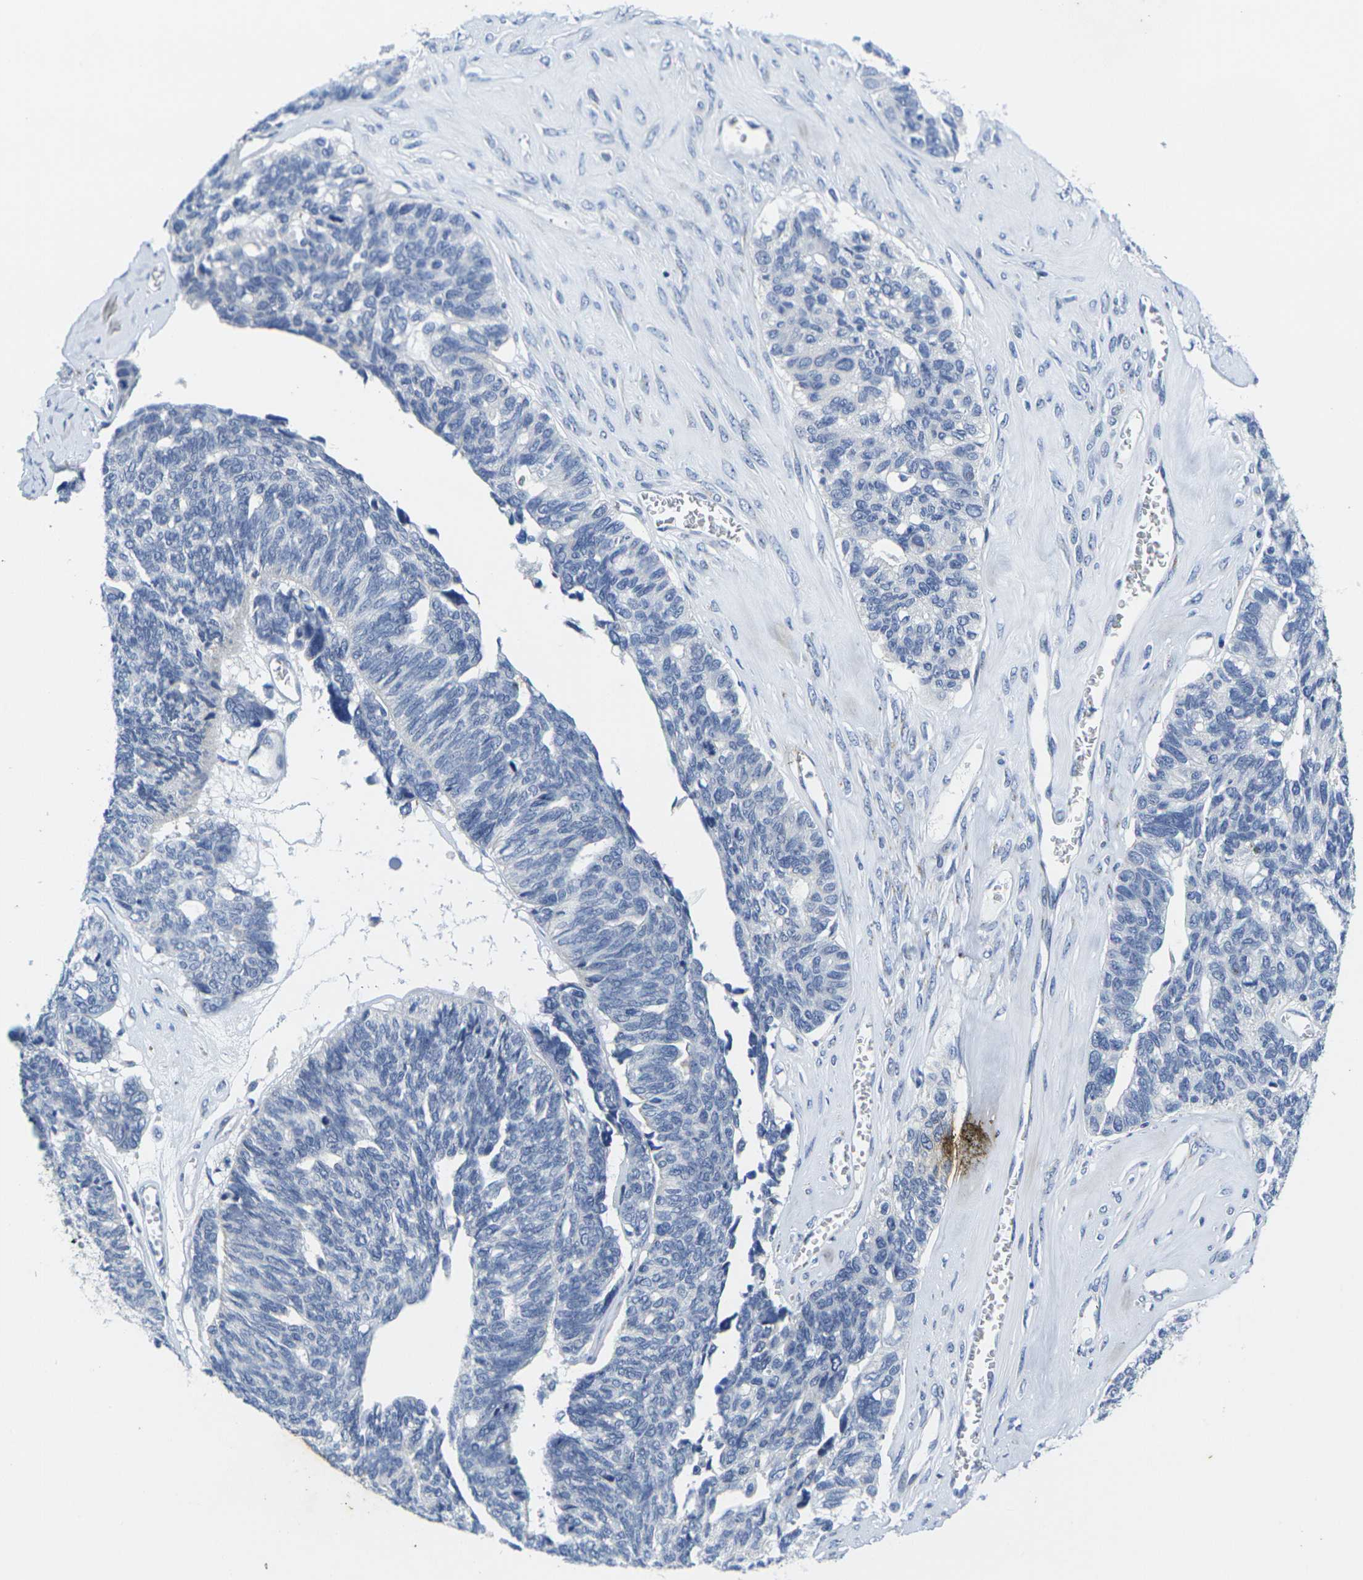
{"staining": {"intensity": "negative", "quantity": "none", "location": "none"}, "tissue": "ovarian cancer", "cell_type": "Tumor cells", "image_type": "cancer", "snomed": [{"axis": "morphology", "description": "Cystadenocarcinoma, serous, NOS"}, {"axis": "topography", "description": "Ovary"}], "caption": "High power microscopy histopathology image of an immunohistochemistry histopathology image of ovarian cancer, revealing no significant positivity in tumor cells.", "gene": "CRK", "patient": {"sex": "female", "age": 79}}